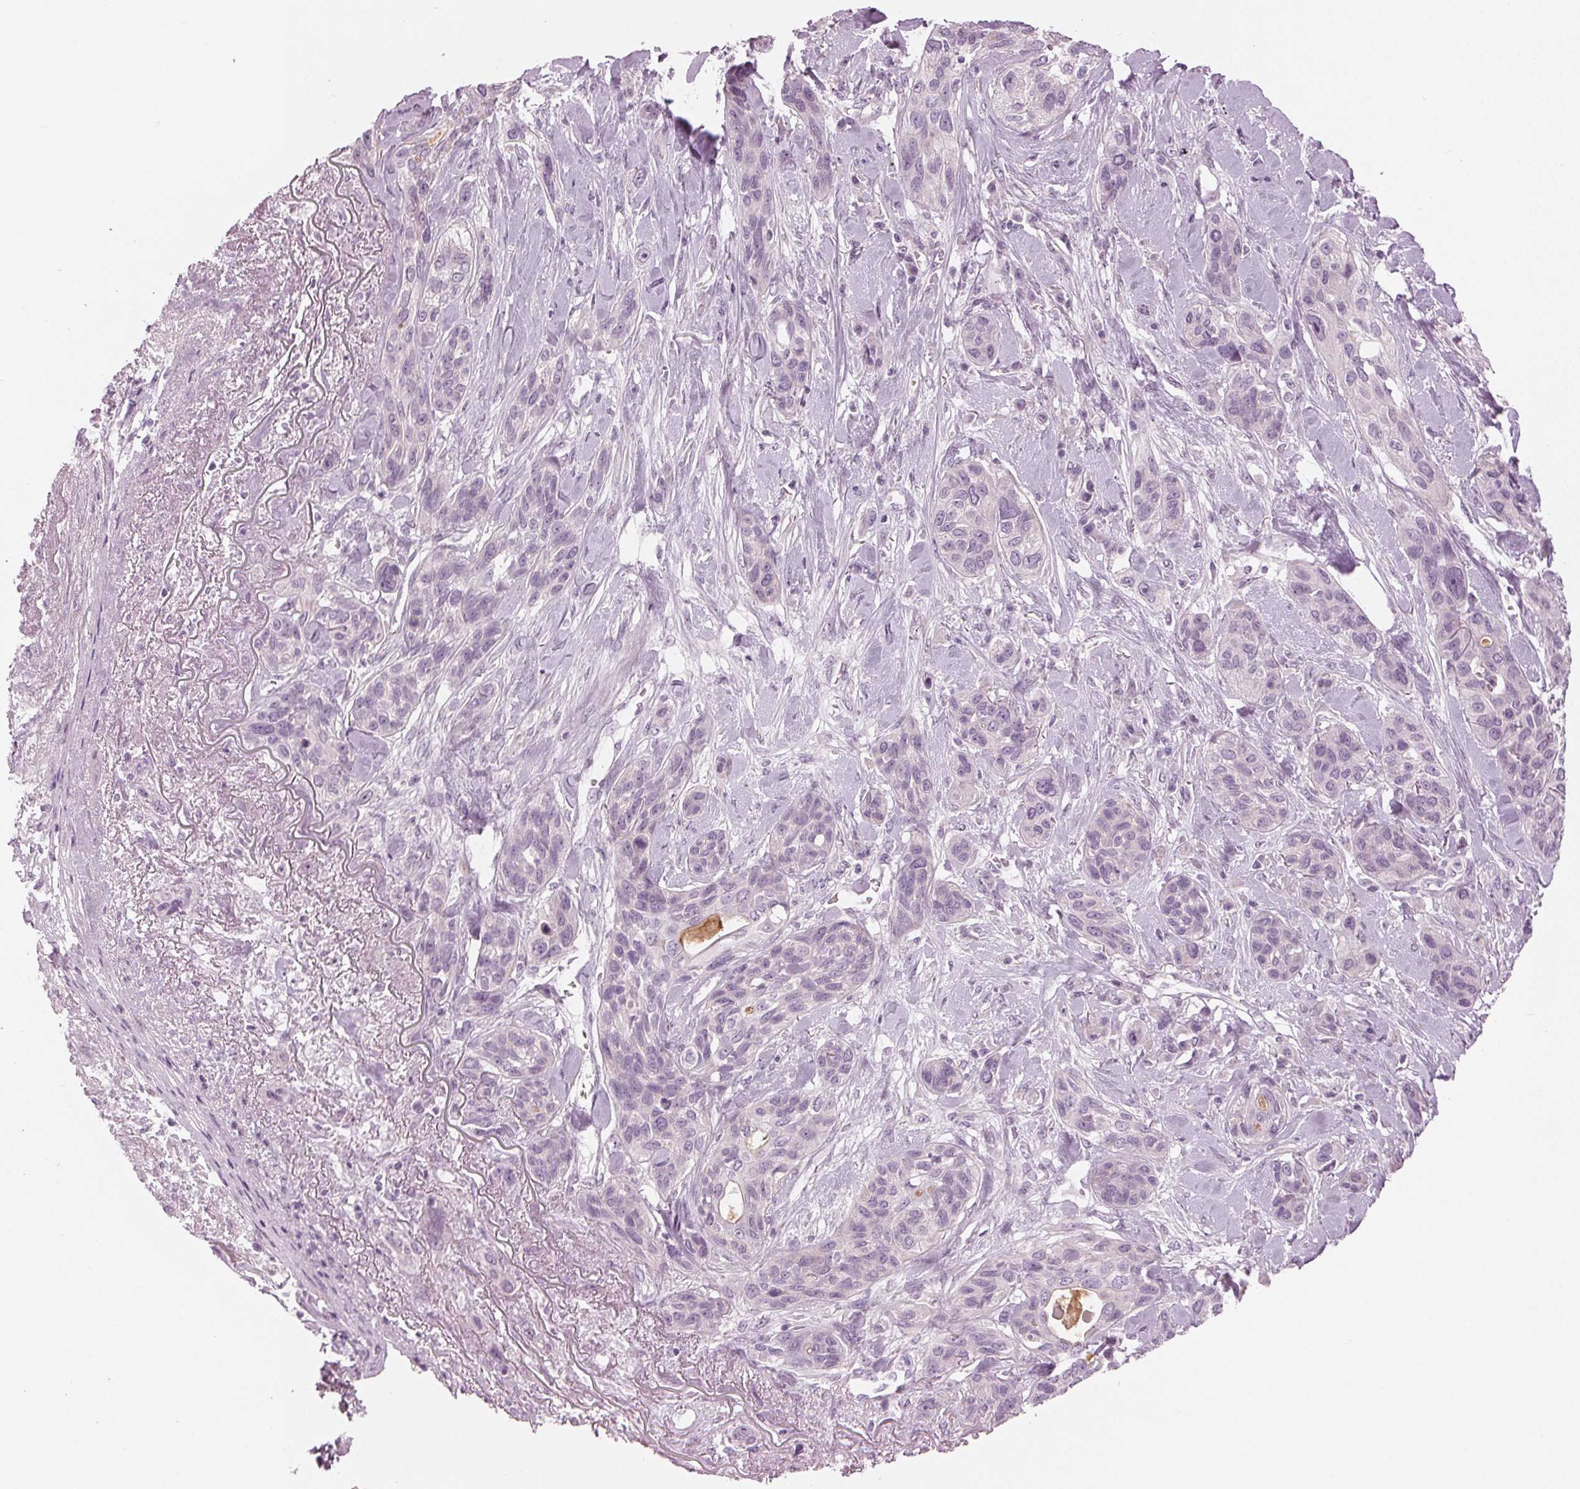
{"staining": {"intensity": "negative", "quantity": "none", "location": "none"}, "tissue": "lung cancer", "cell_type": "Tumor cells", "image_type": "cancer", "snomed": [{"axis": "morphology", "description": "Squamous cell carcinoma, NOS"}, {"axis": "topography", "description": "Lung"}], "caption": "Protein analysis of squamous cell carcinoma (lung) reveals no significant positivity in tumor cells. Brightfield microscopy of IHC stained with DAB (brown) and hematoxylin (blue), captured at high magnification.", "gene": "PRAP1", "patient": {"sex": "female", "age": 70}}